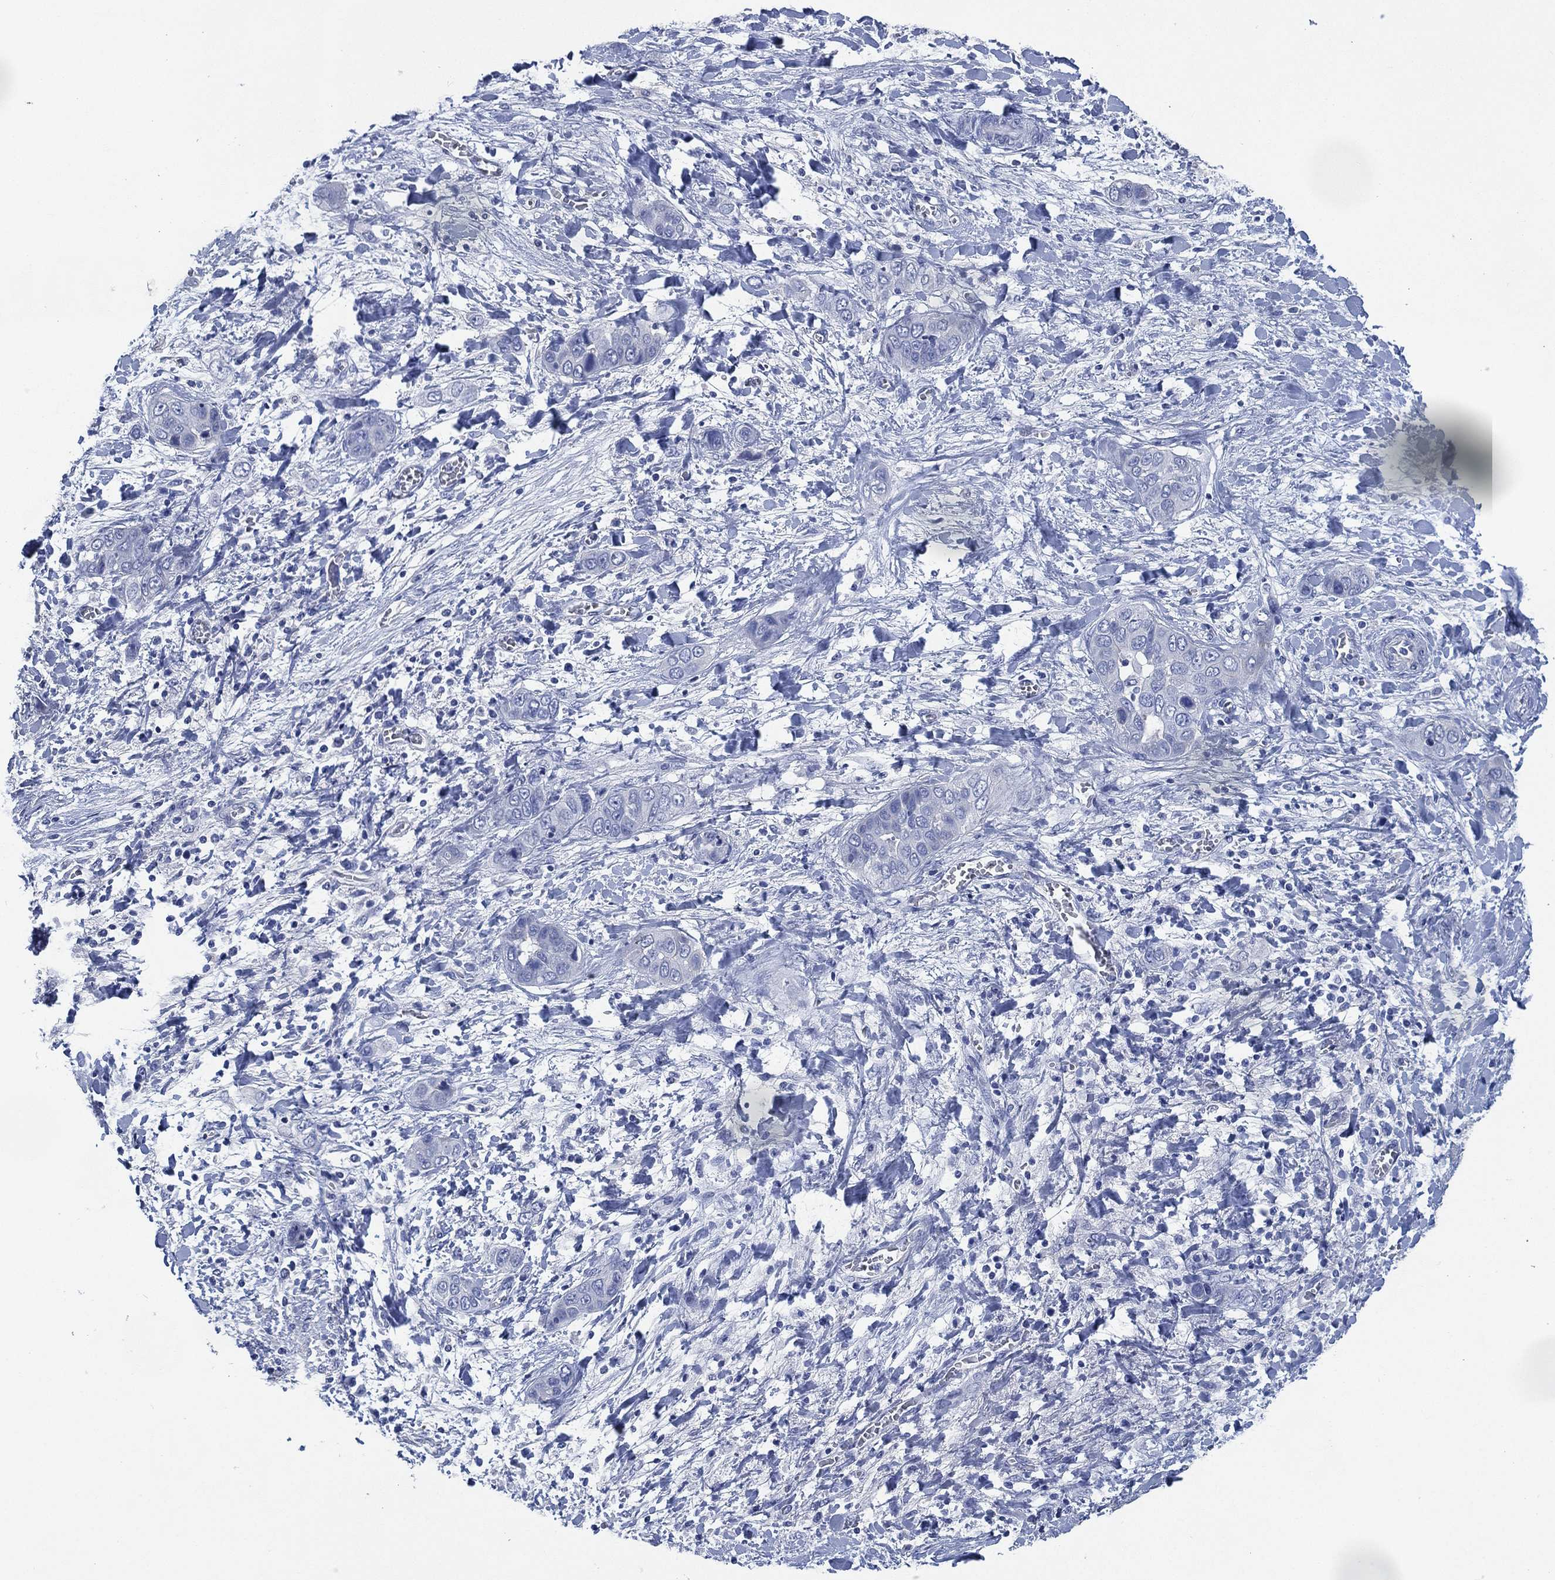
{"staining": {"intensity": "negative", "quantity": "none", "location": "none"}, "tissue": "liver cancer", "cell_type": "Tumor cells", "image_type": "cancer", "snomed": [{"axis": "morphology", "description": "Cholangiocarcinoma"}, {"axis": "topography", "description": "Liver"}], "caption": "The micrograph reveals no staining of tumor cells in liver cancer. (Brightfield microscopy of DAB IHC at high magnification).", "gene": "CCDC70", "patient": {"sex": "female", "age": 52}}